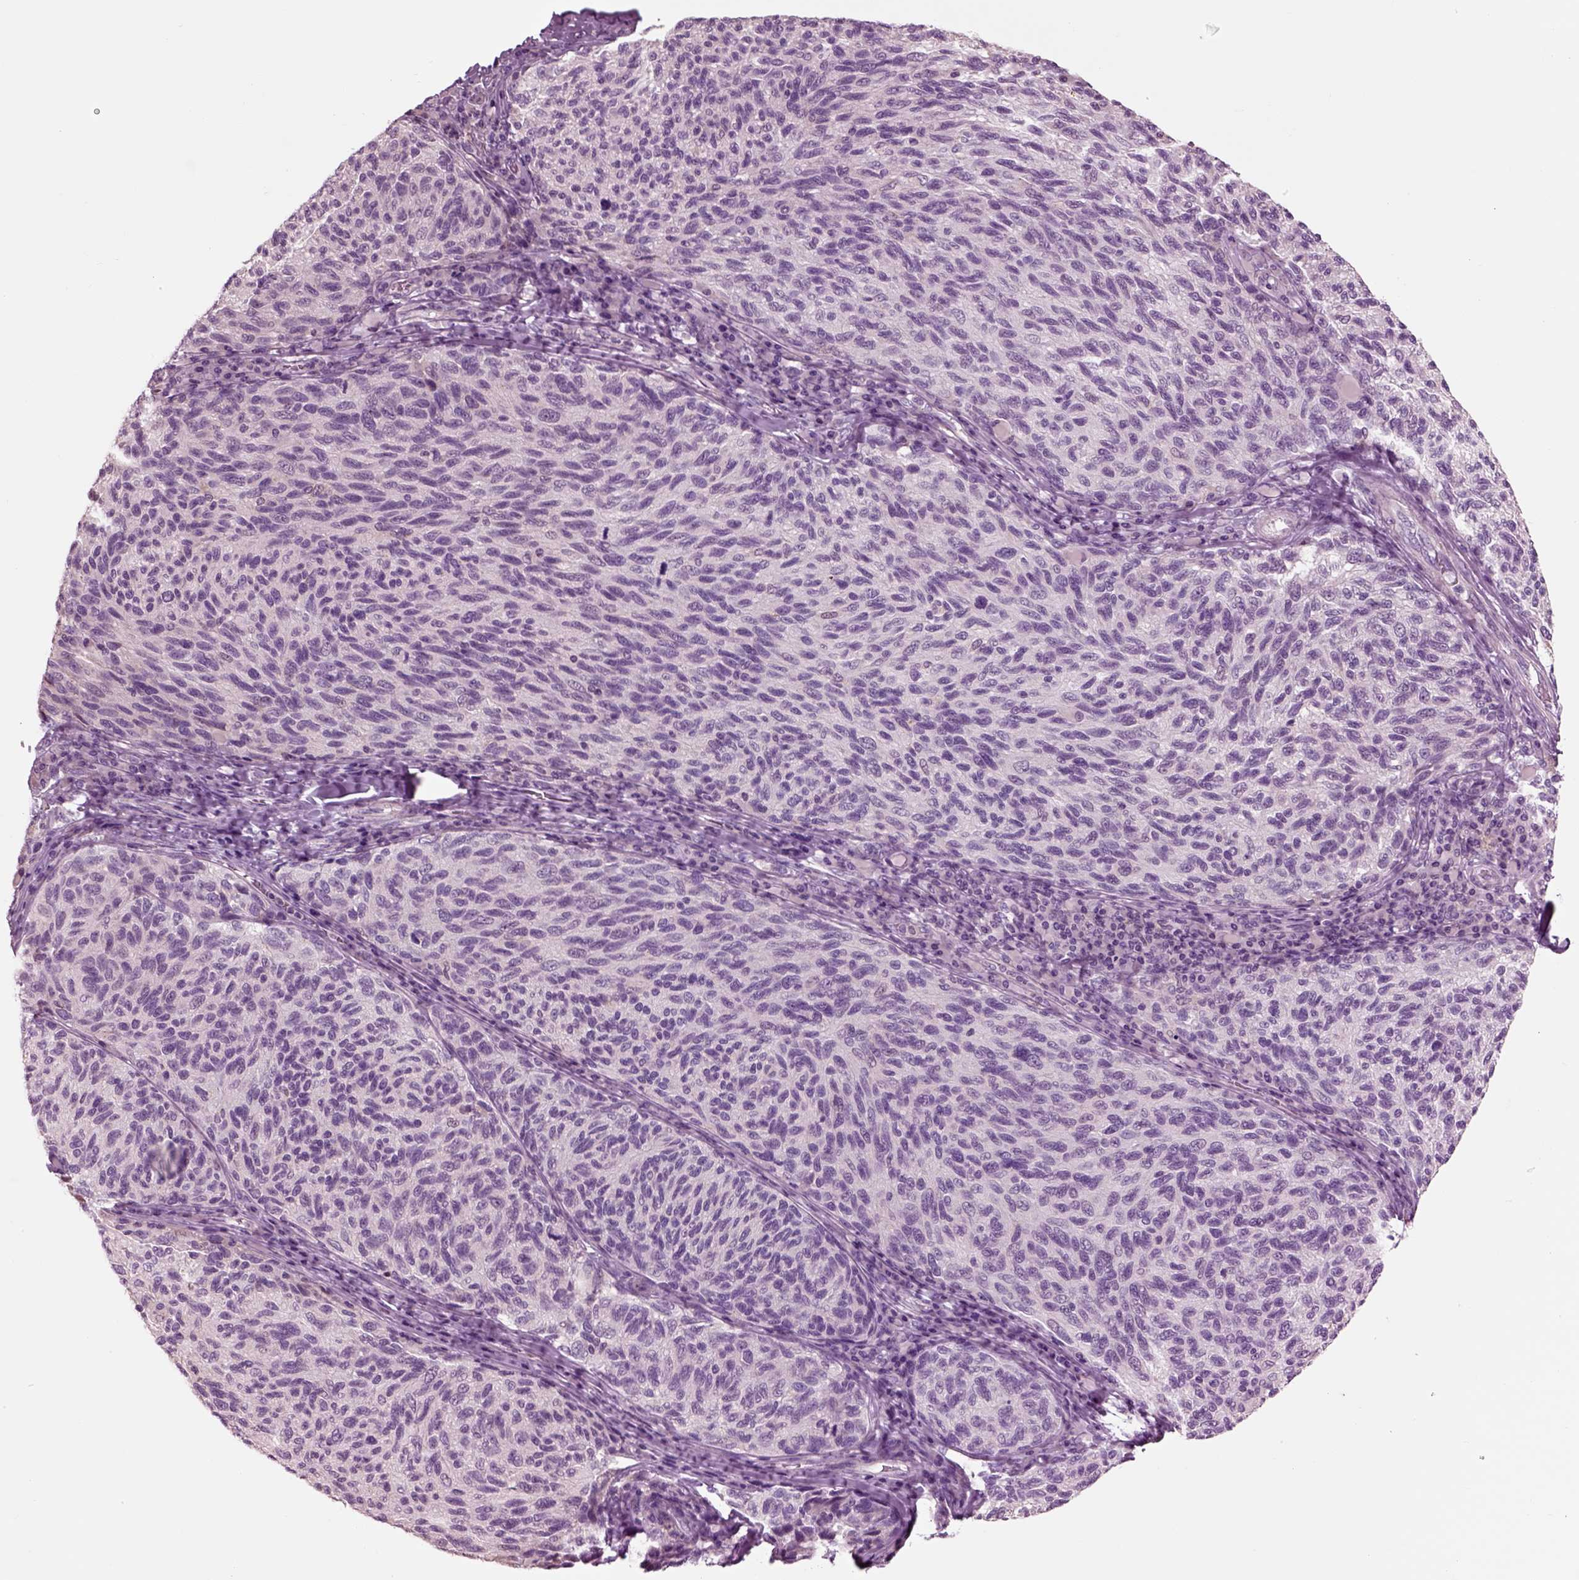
{"staining": {"intensity": "negative", "quantity": "none", "location": "none"}, "tissue": "melanoma", "cell_type": "Tumor cells", "image_type": "cancer", "snomed": [{"axis": "morphology", "description": "Malignant melanoma, NOS"}, {"axis": "topography", "description": "Skin"}], "caption": "This is an immunohistochemistry (IHC) photomicrograph of human malignant melanoma. There is no staining in tumor cells.", "gene": "CHGB", "patient": {"sex": "female", "age": 73}}